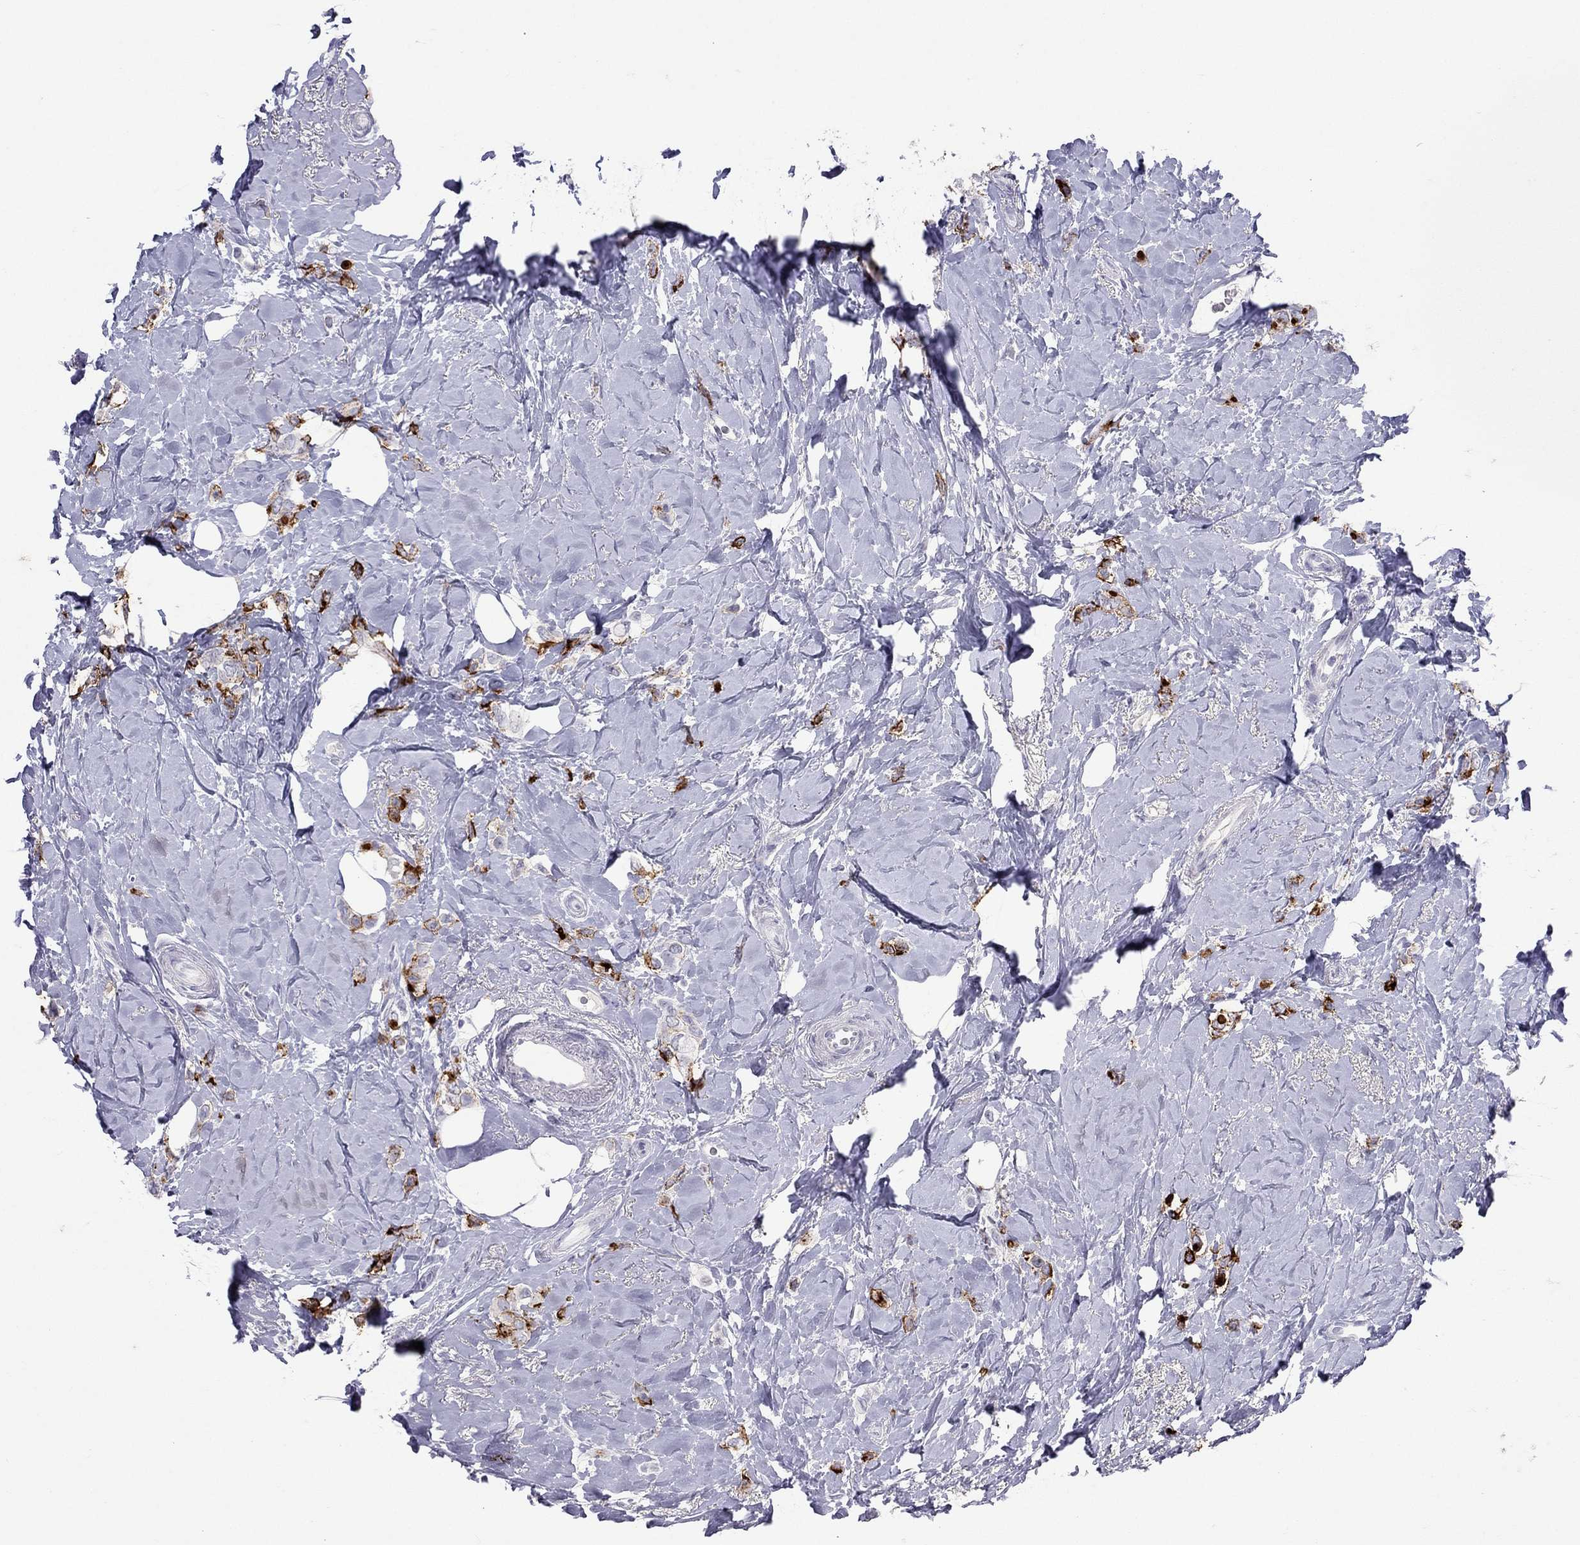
{"staining": {"intensity": "strong", "quantity": "25%-75%", "location": "cytoplasmic/membranous"}, "tissue": "breast cancer", "cell_type": "Tumor cells", "image_type": "cancer", "snomed": [{"axis": "morphology", "description": "Lobular carcinoma"}, {"axis": "topography", "description": "Breast"}], "caption": "Lobular carcinoma (breast) stained for a protein (brown) shows strong cytoplasmic/membranous positive positivity in approximately 25%-75% of tumor cells.", "gene": "MUC16", "patient": {"sex": "female", "age": 66}}